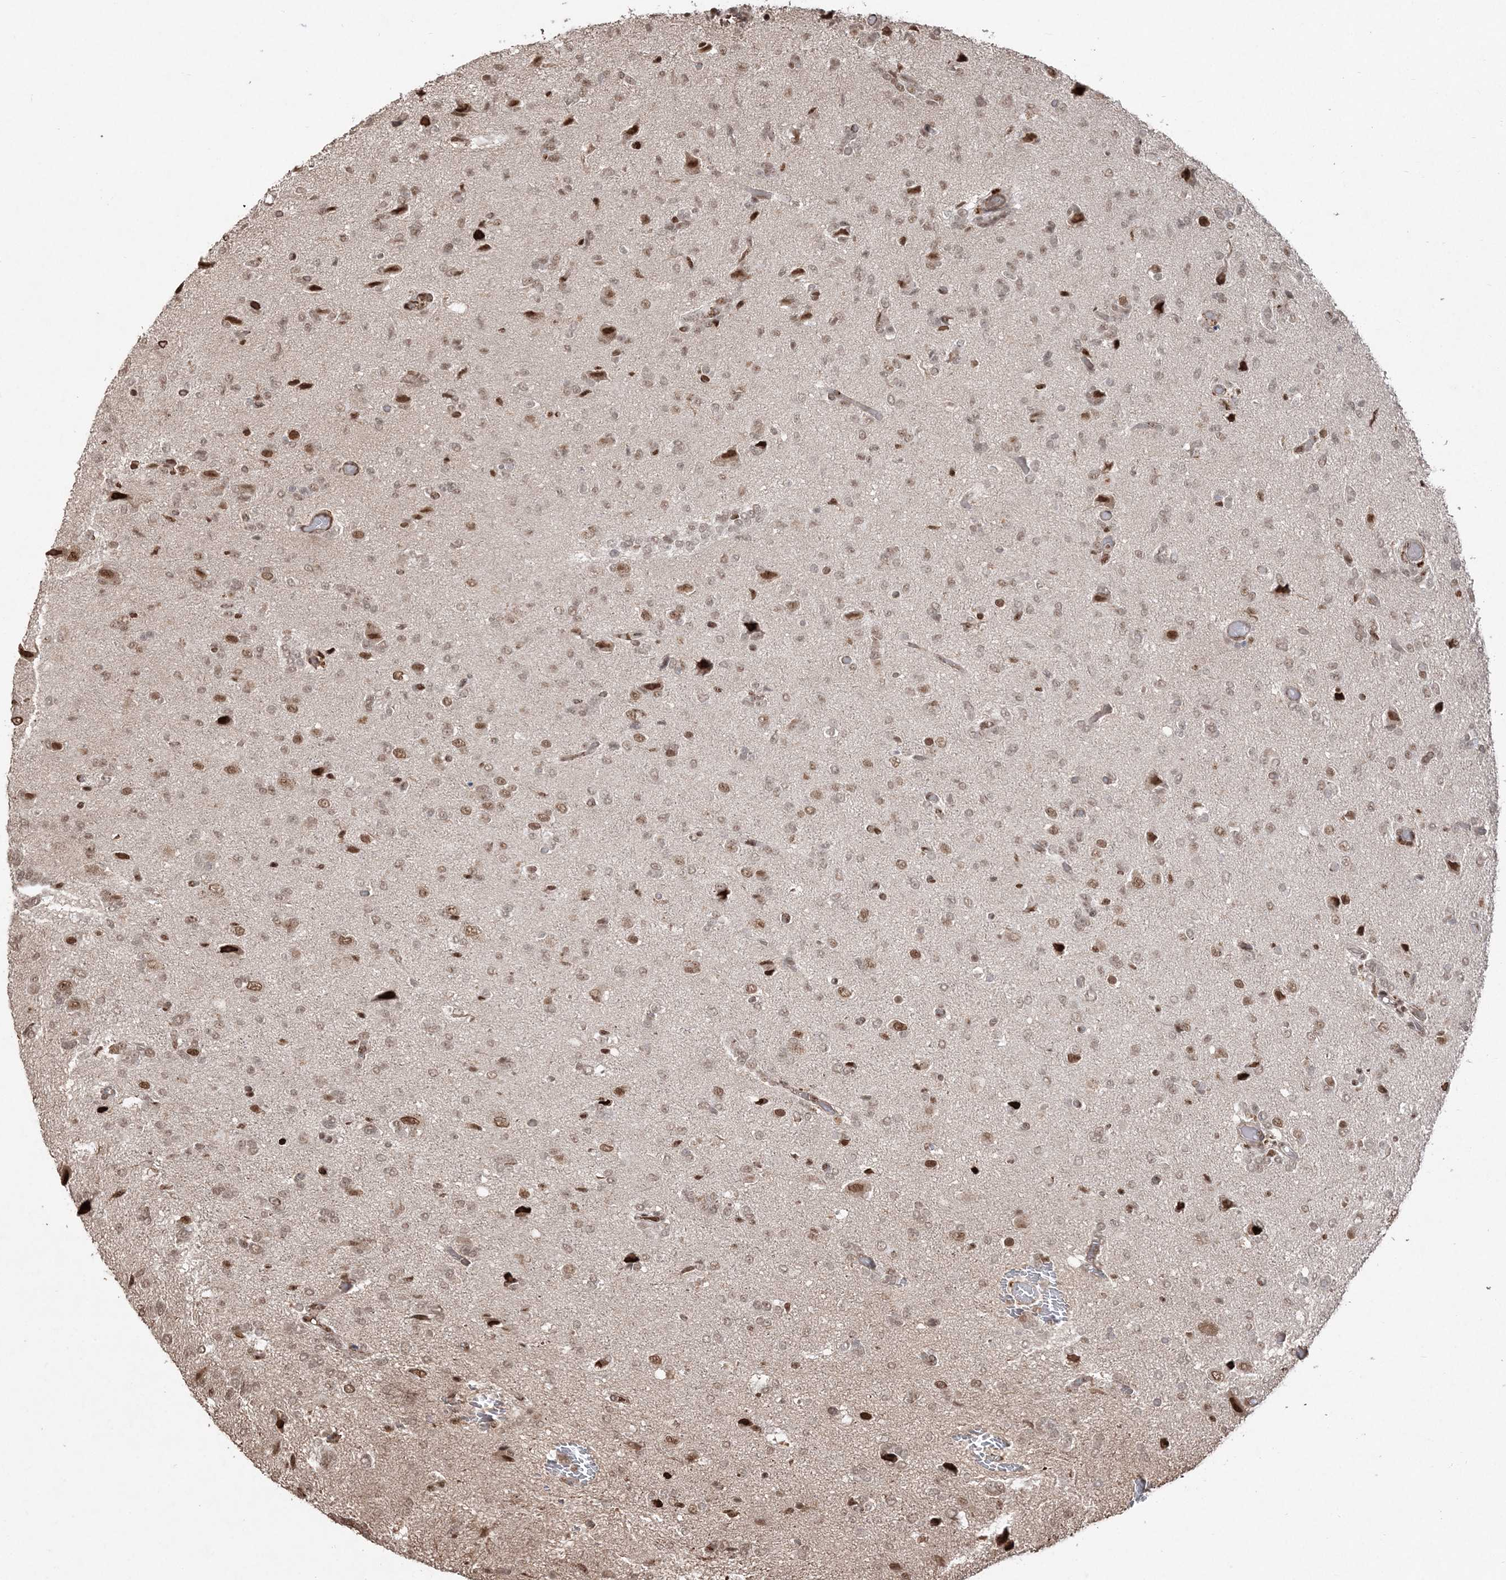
{"staining": {"intensity": "moderate", "quantity": ">75%", "location": "nuclear"}, "tissue": "glioma", "cell_type": "Tumor cells", "image_type": "cancer", "snomed": [{"axis": "morphology", "description": "Glioma, malignant, High grade"}, {"axis": "topography", "description": "Brain"}], "caption": "This image shows glioma stained with IHC to label a protein in brown. The nuclear of tumor cells show moderate positivity for the protein. Nuclei are counter-stained blue.", "gene": "RBM17", "patient": {"sex": "female", "age": 59}}